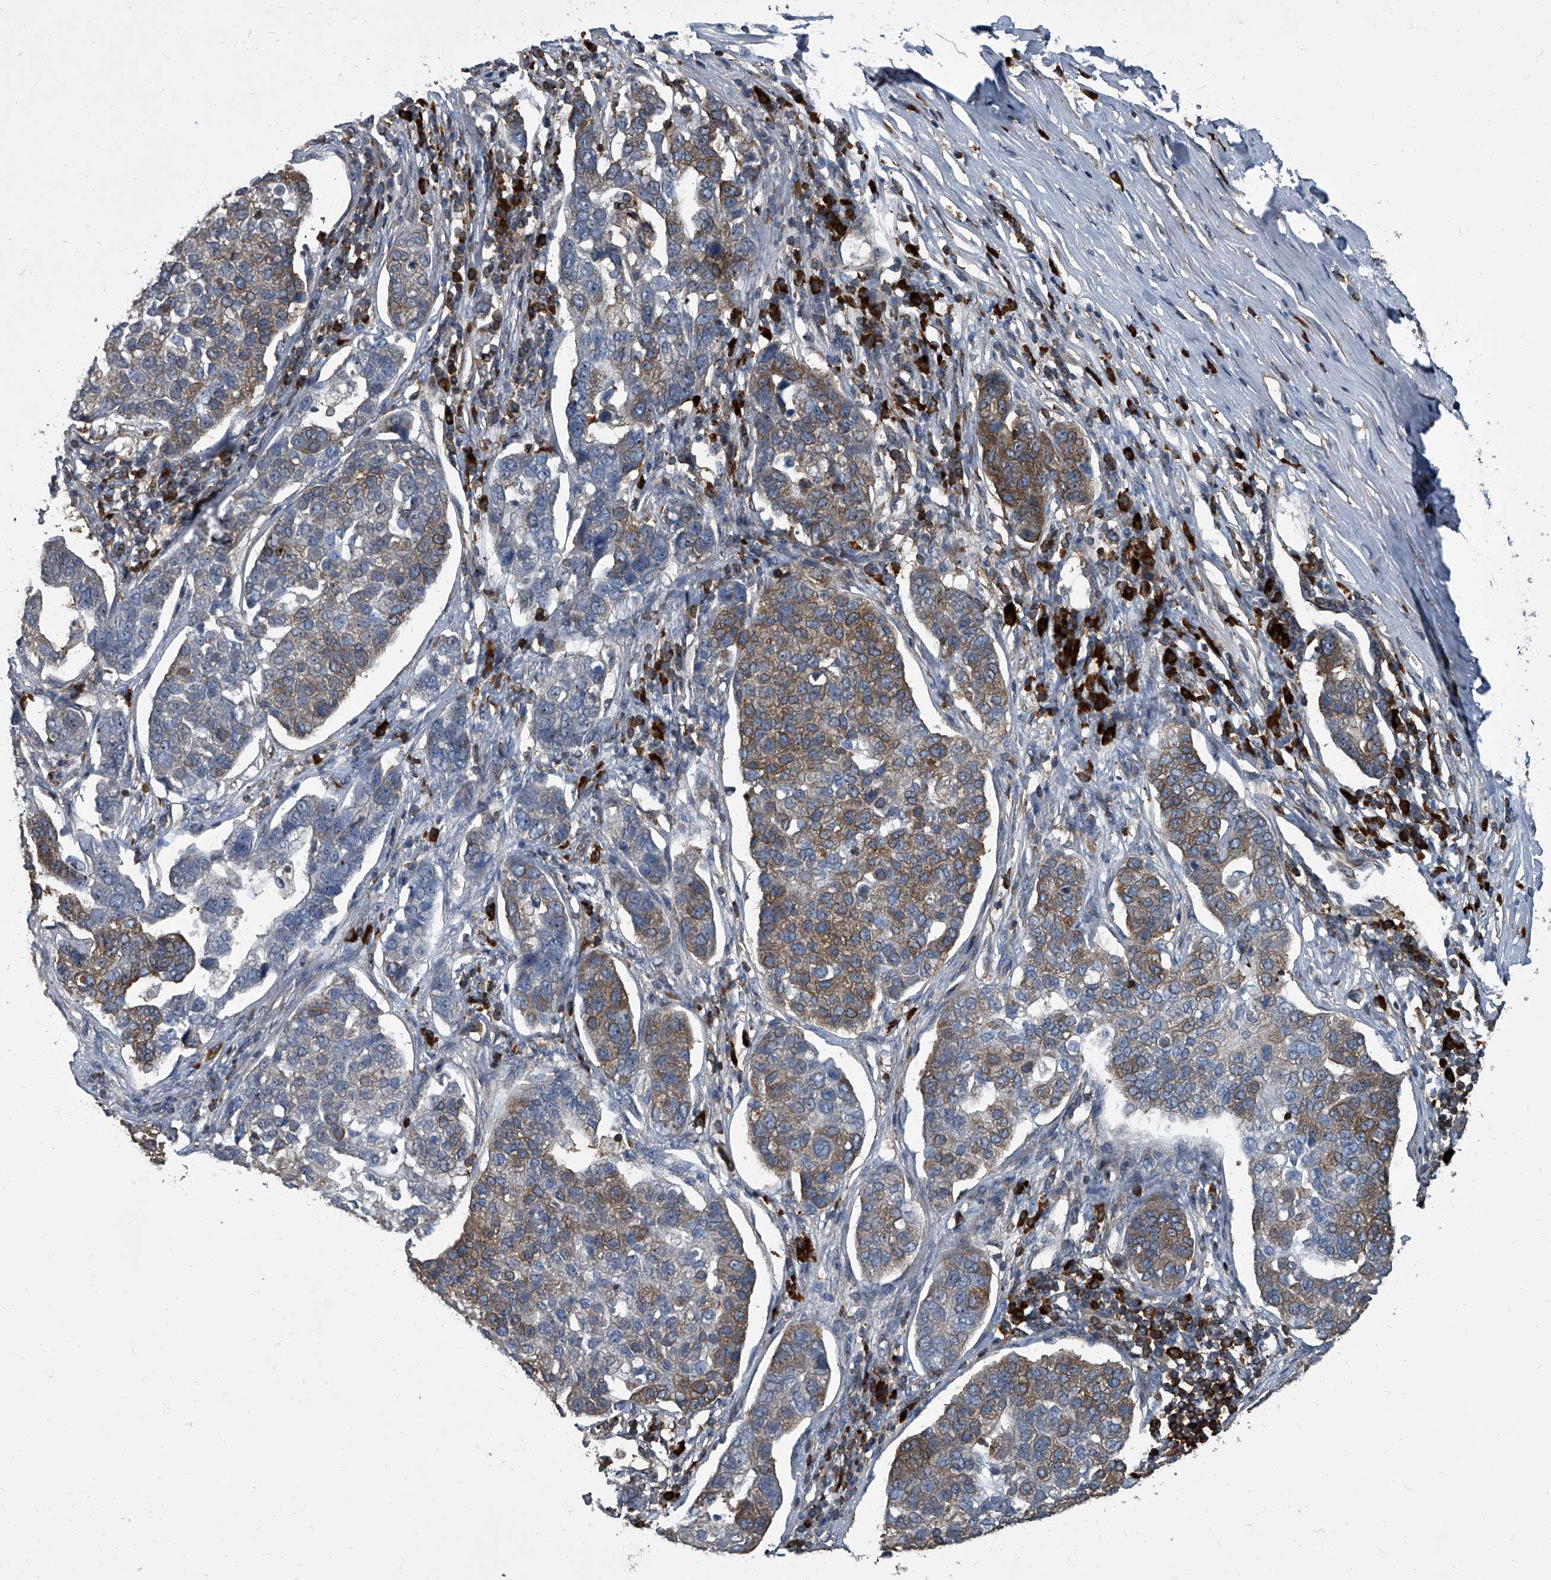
{"staining": {"intensity": "moderate", "quantity": ">75%", "location": "cytoplasmic/membranous"}, "tissue": "pancreatic cancer", "cell_type": "Tumor cells", "image_type": "cancer", "snomed": [{"axis": "morphology", "description": "Adenocarcinoma, NOS"}, {"axis": "topography", "description": "Pancreas"}], "caption": "Immunohistochemical staining of human adenocarcinoma (pancreatic) reveals moderate cytoplasmic/membranous protein staining in about >75% of tumor cells.", "gene": "CDV3", "patient": {"sex": "female", "age": 61}}